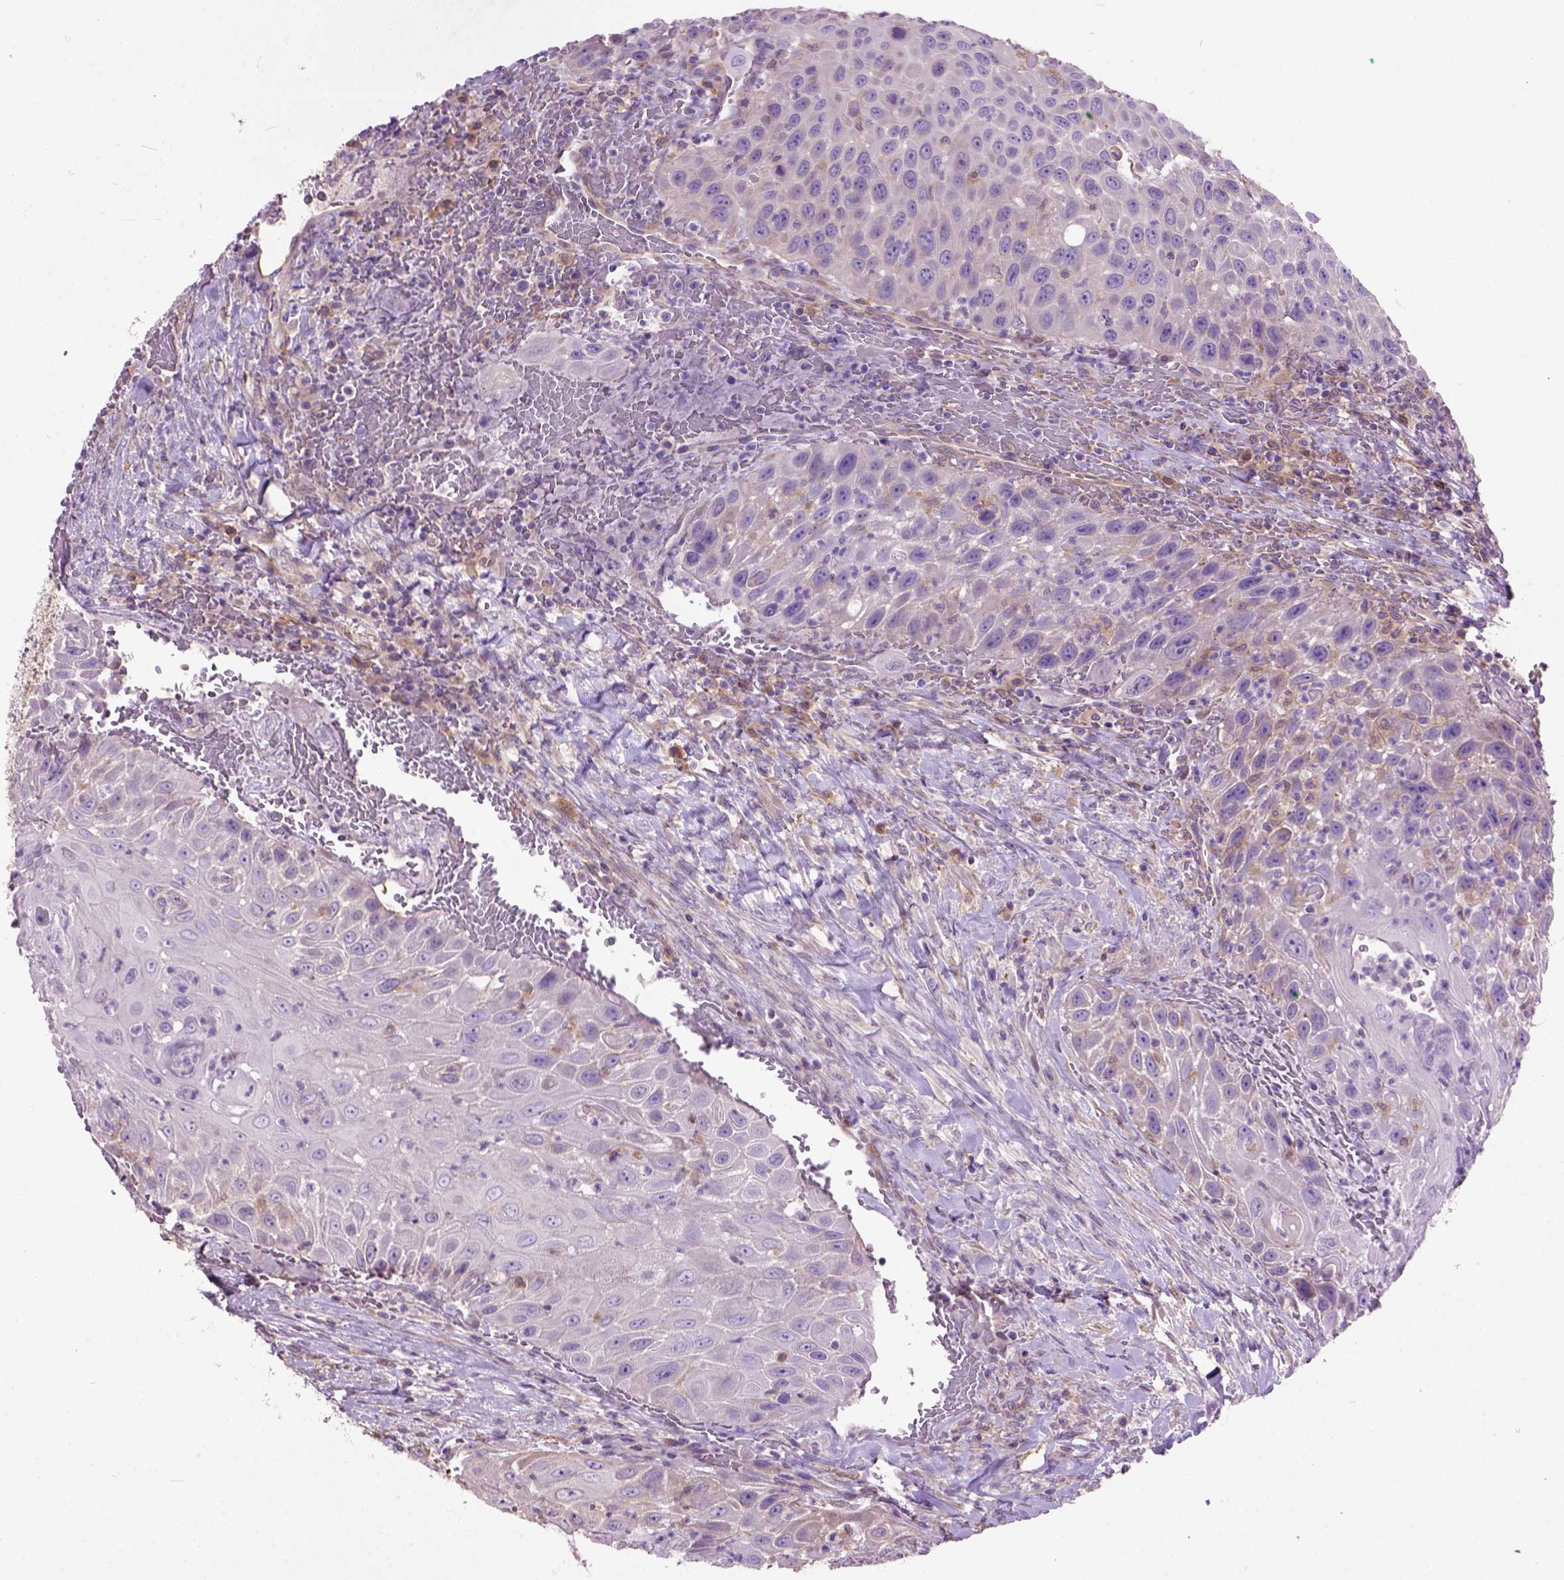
{"staining": {"intensity": "weak", "quantity": "25%-75%", "location": "cytoplasmic/membranous"}, "tissue": "head and neck cancer", "cell_type": "Tumor cells", "image_type": "cancer", "snomed": [{"axis": "morphology", "description": "Squamous cell carcinoma, NOS"}, {"axis": "topography", "description": "Head-Neck"}], "caption": "Weak cytoplasmic/membranous staining is seen in about 25%-75% of tumor cells in head and neck cancer (squamous cell carcinoma).", "gene": "SEMA4F", "patient": {"sex": "male", "age": 69}}